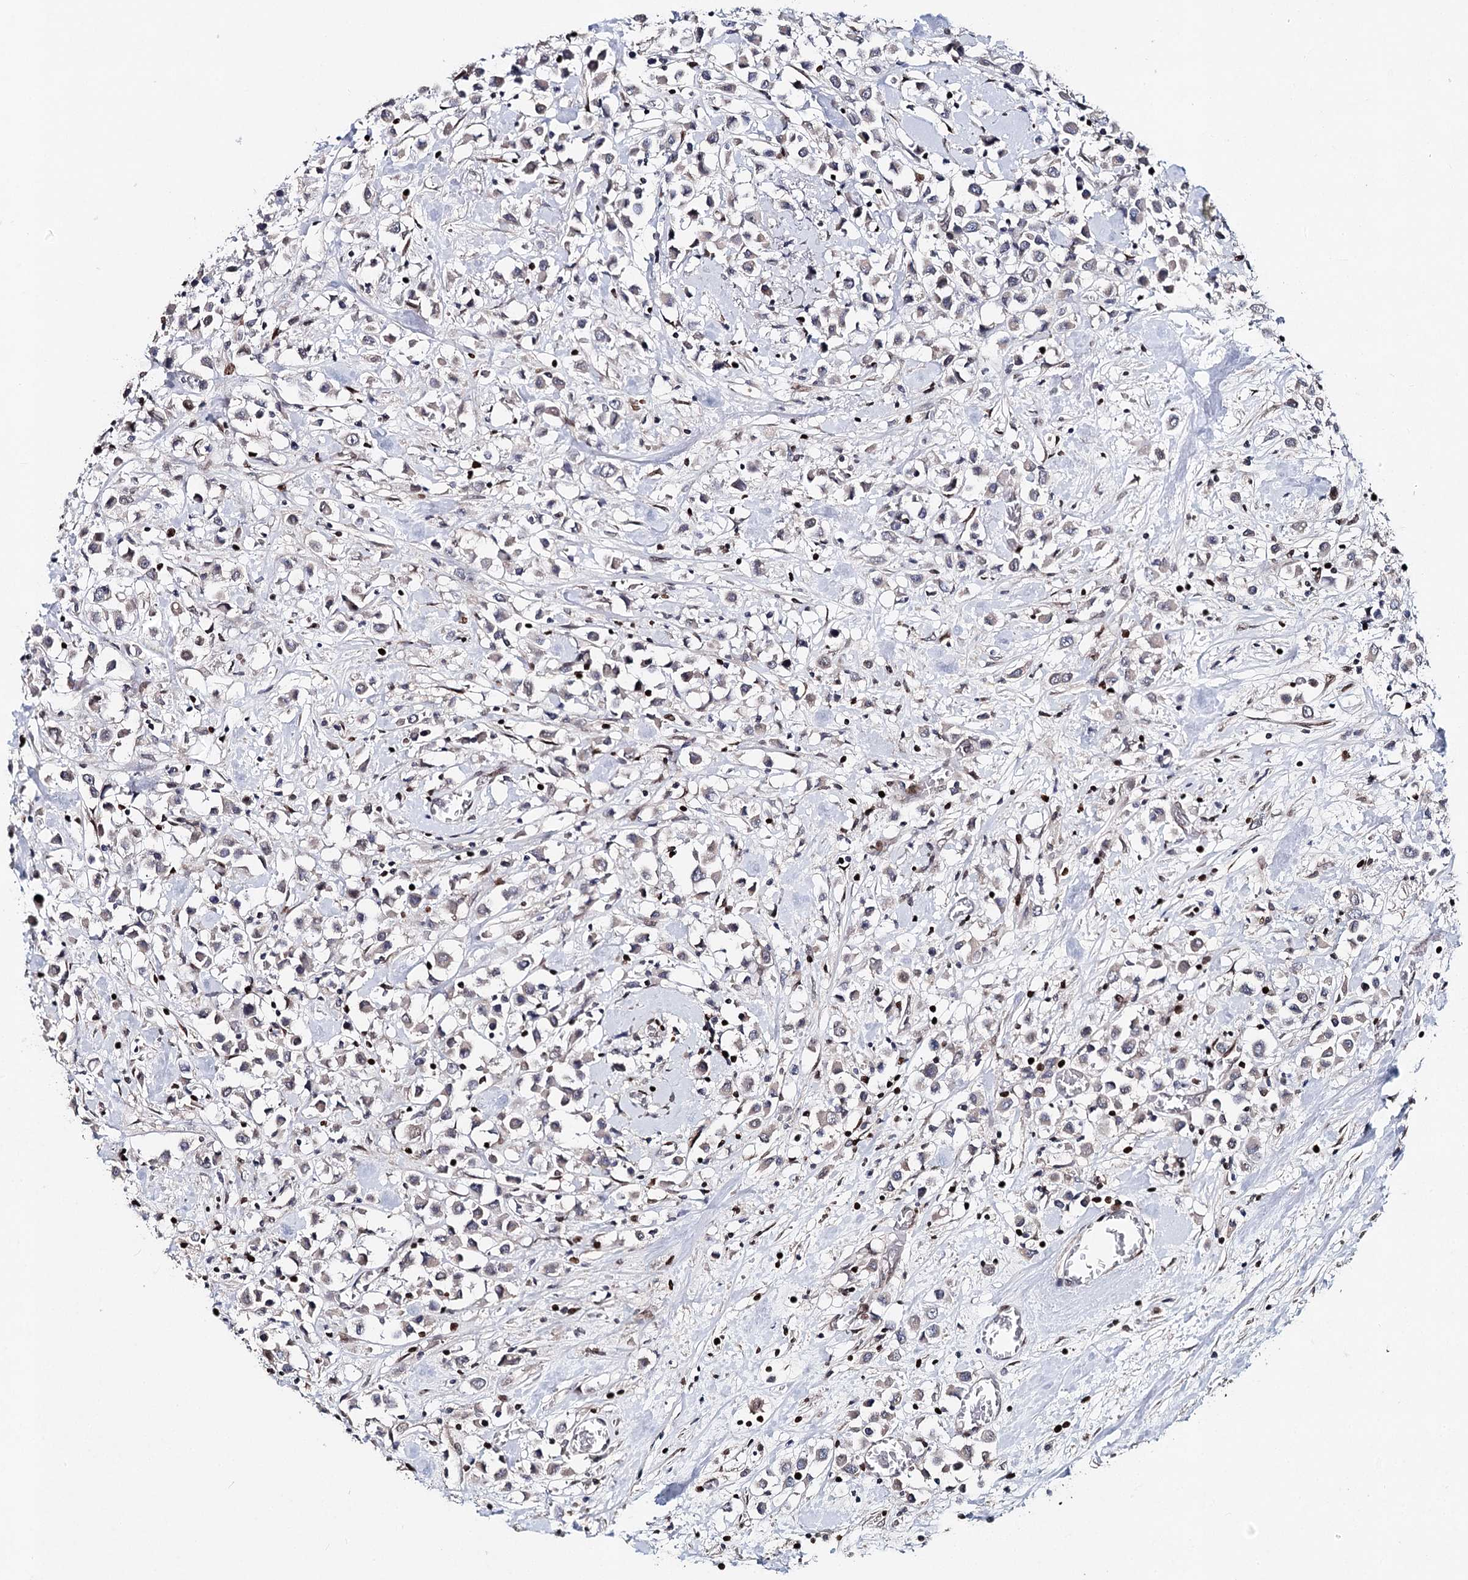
{"staining": {"intensity": "negative", "quantity": "none", "location": "none"}, "tissue": "breast cancer", "cell_type": "Tumor cells", "image_type": "cancer", "snomed": [{"axis": "morphology", "description": "Duct carcinoma"}, {"axis": "topography", "description": "Breast"}], "caption": "Tumor cells show no significant positivity in intraductal carcinoma (breast).", "gene": "FRMD4A", "patient": {"sex": "female", "age": 61}}